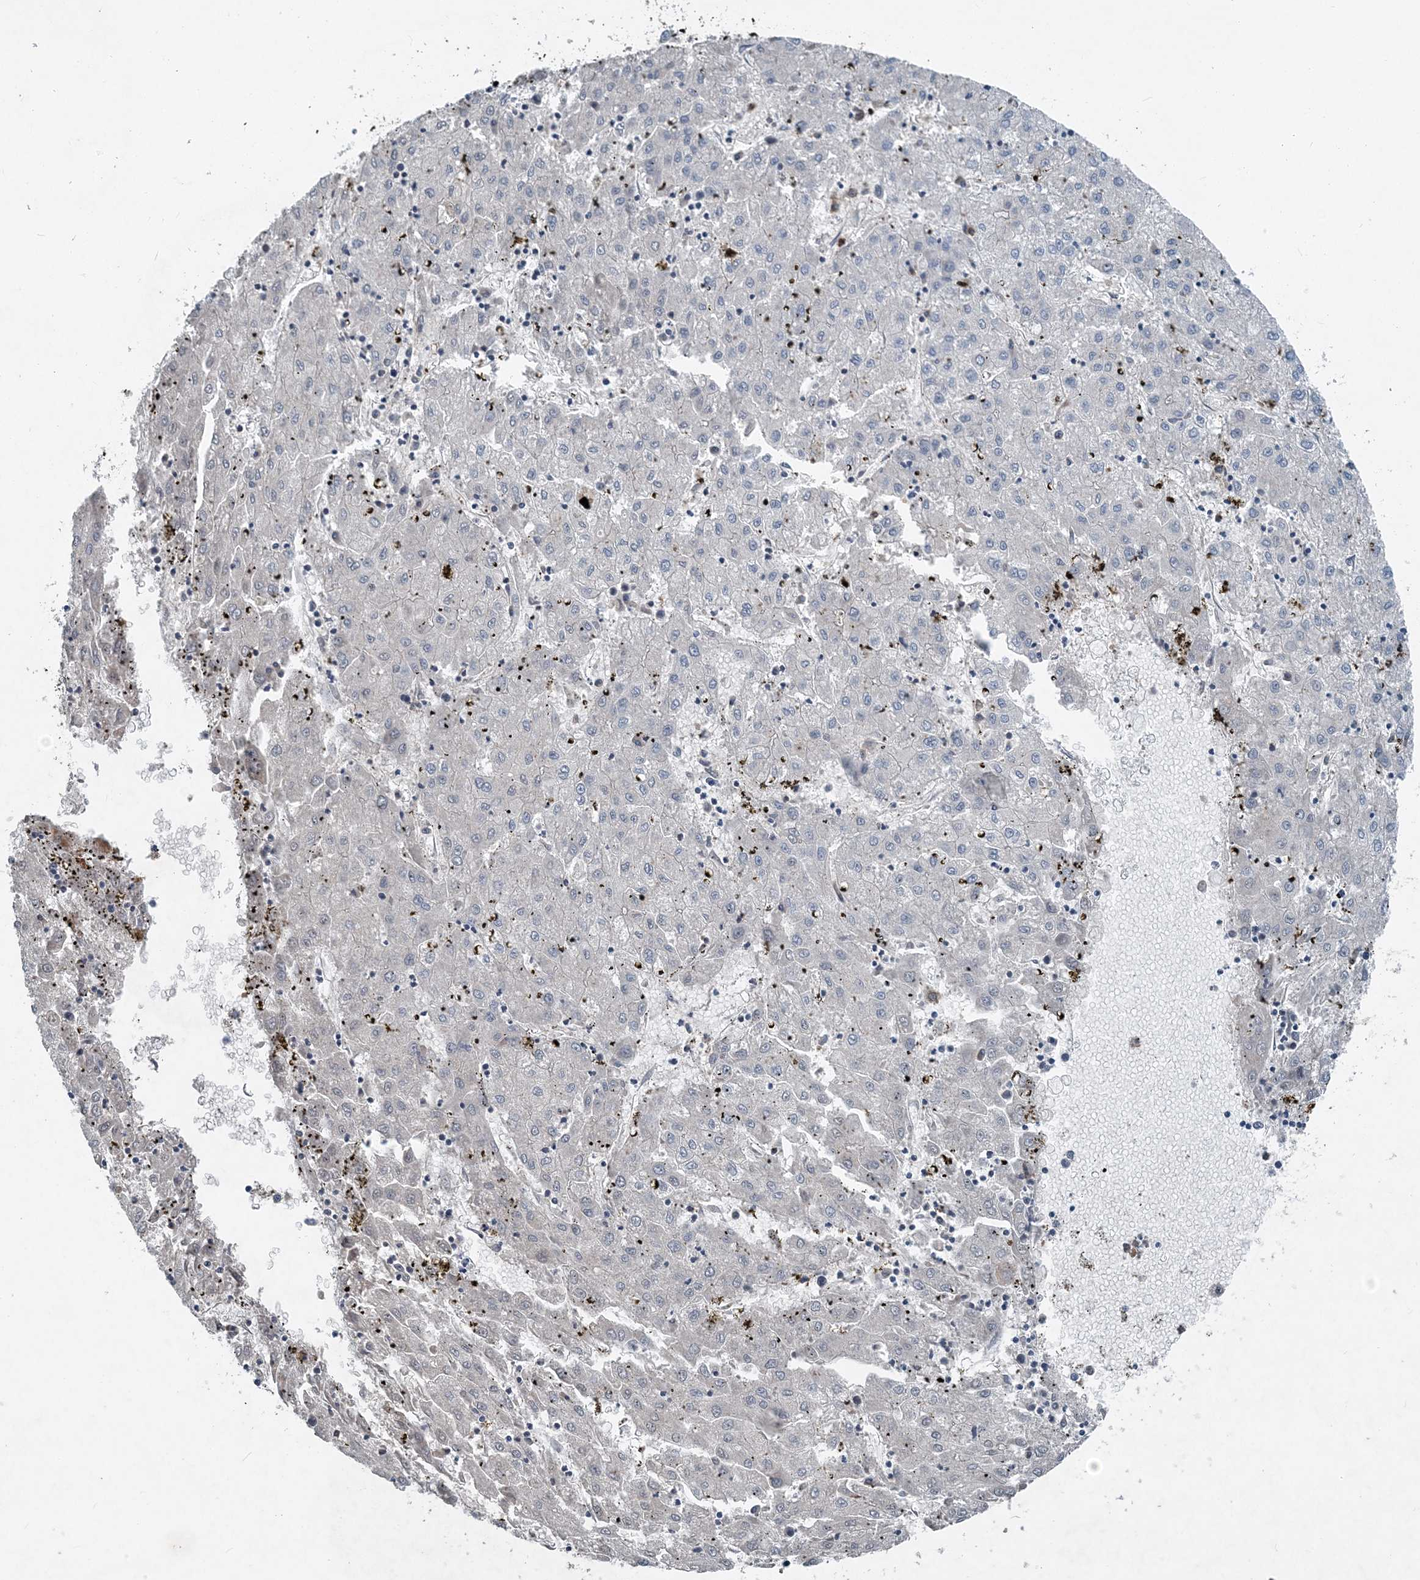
{"staining": {"intensity": "negative", "quantity": "none", "location": "none"}, "tissue": "liver cancer", "cell_type": "Tumor cells", "image_type": "cancer", "snomed": [{"axis": "morphology", "description": "Carcinoma, Hepatocellular, NOS"}, {"axis": "topography", "description": "Liver"}], "caption": "A micrograph of human hepatocellular carcinoma (liver) is negative for staining in tumor cells.", "gene": "DGUOK", "patient": {"sex": "male", "age": 72}}